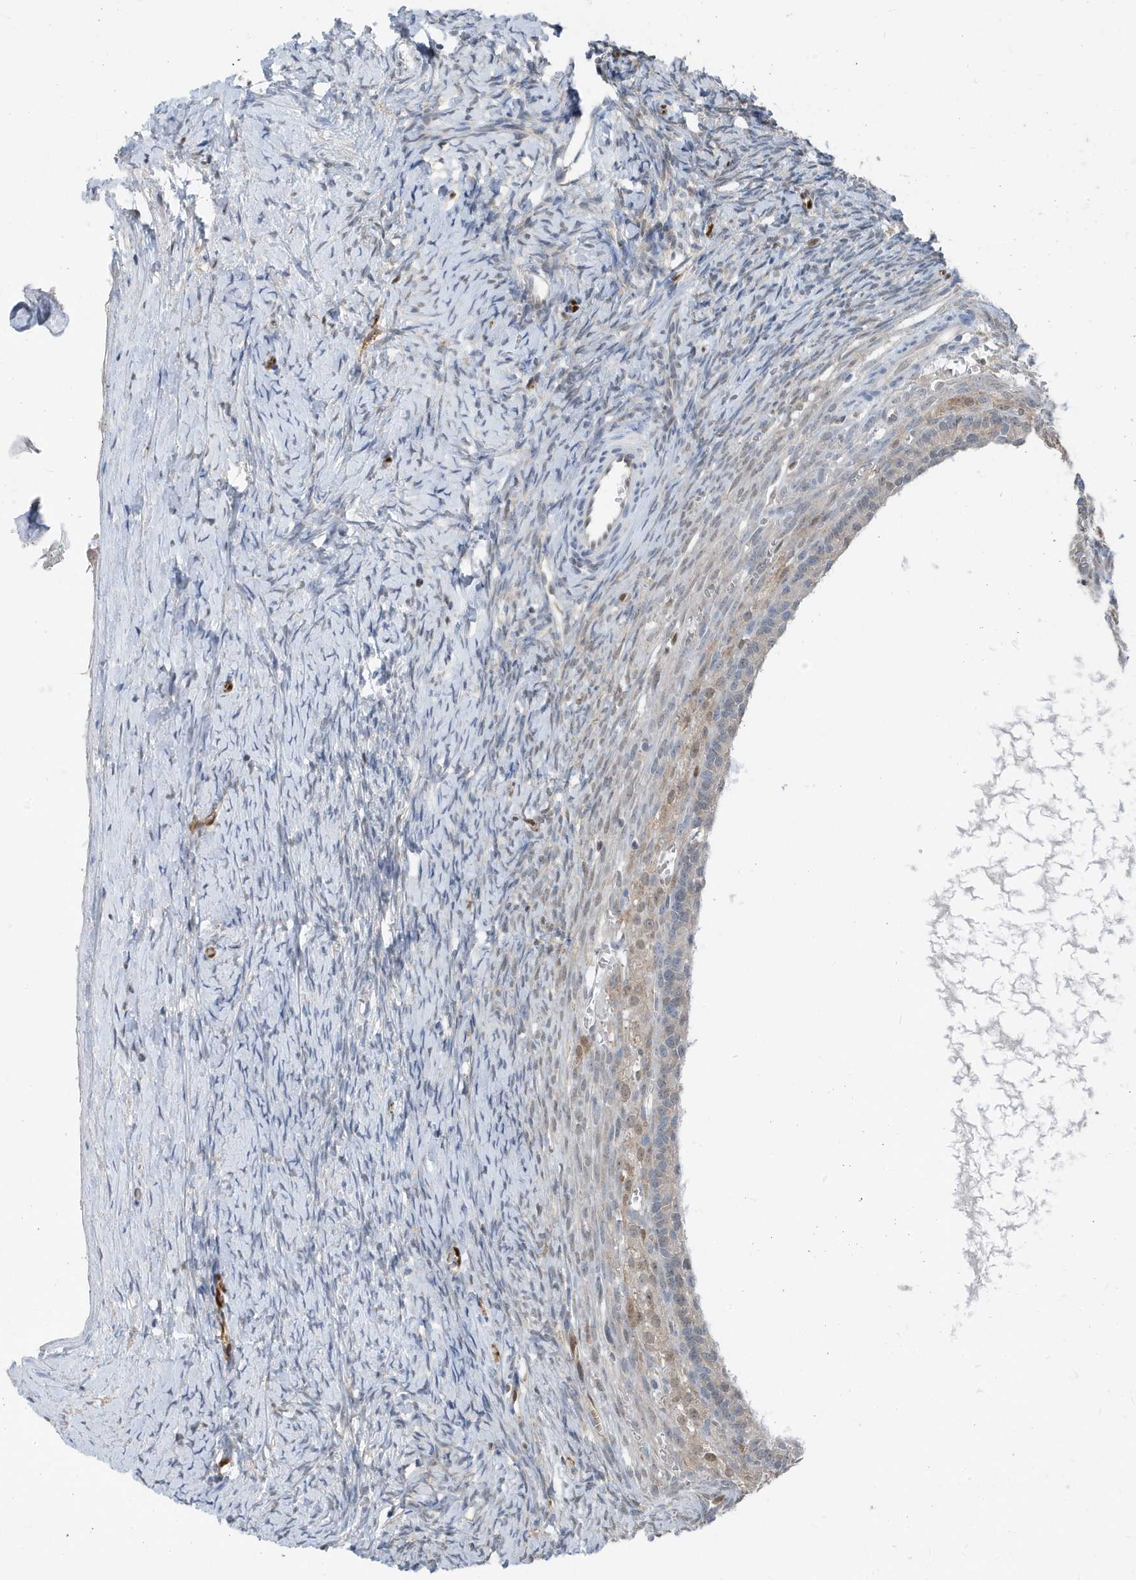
{"staining": {"intensity": "strong", "quantity": ">75%", "location": "cytoplasmic/membranous"}, "tissue": "ovary", "cell_type": "Follicle cells", "image_type": "normal", "snomed": [{"axis": "morphology", "description": "Normal tissue, NOS"}, {"axis": "morphology", "description": "Developmental malformation"}, {"axis": "topography", "description": "Ovary"}], "caption": "Ovary was stained to show a protein in brown. There is high levels of strong cytoplasmic/membranous positivity in approximately >75% of follicle cells. (DAB (3,3'-diaminobenzidine) IHC, brown staining for protein, blue staining for nuclei).", "gene": "NCOA7", "patient": {"sex": "female", "age": 39}}